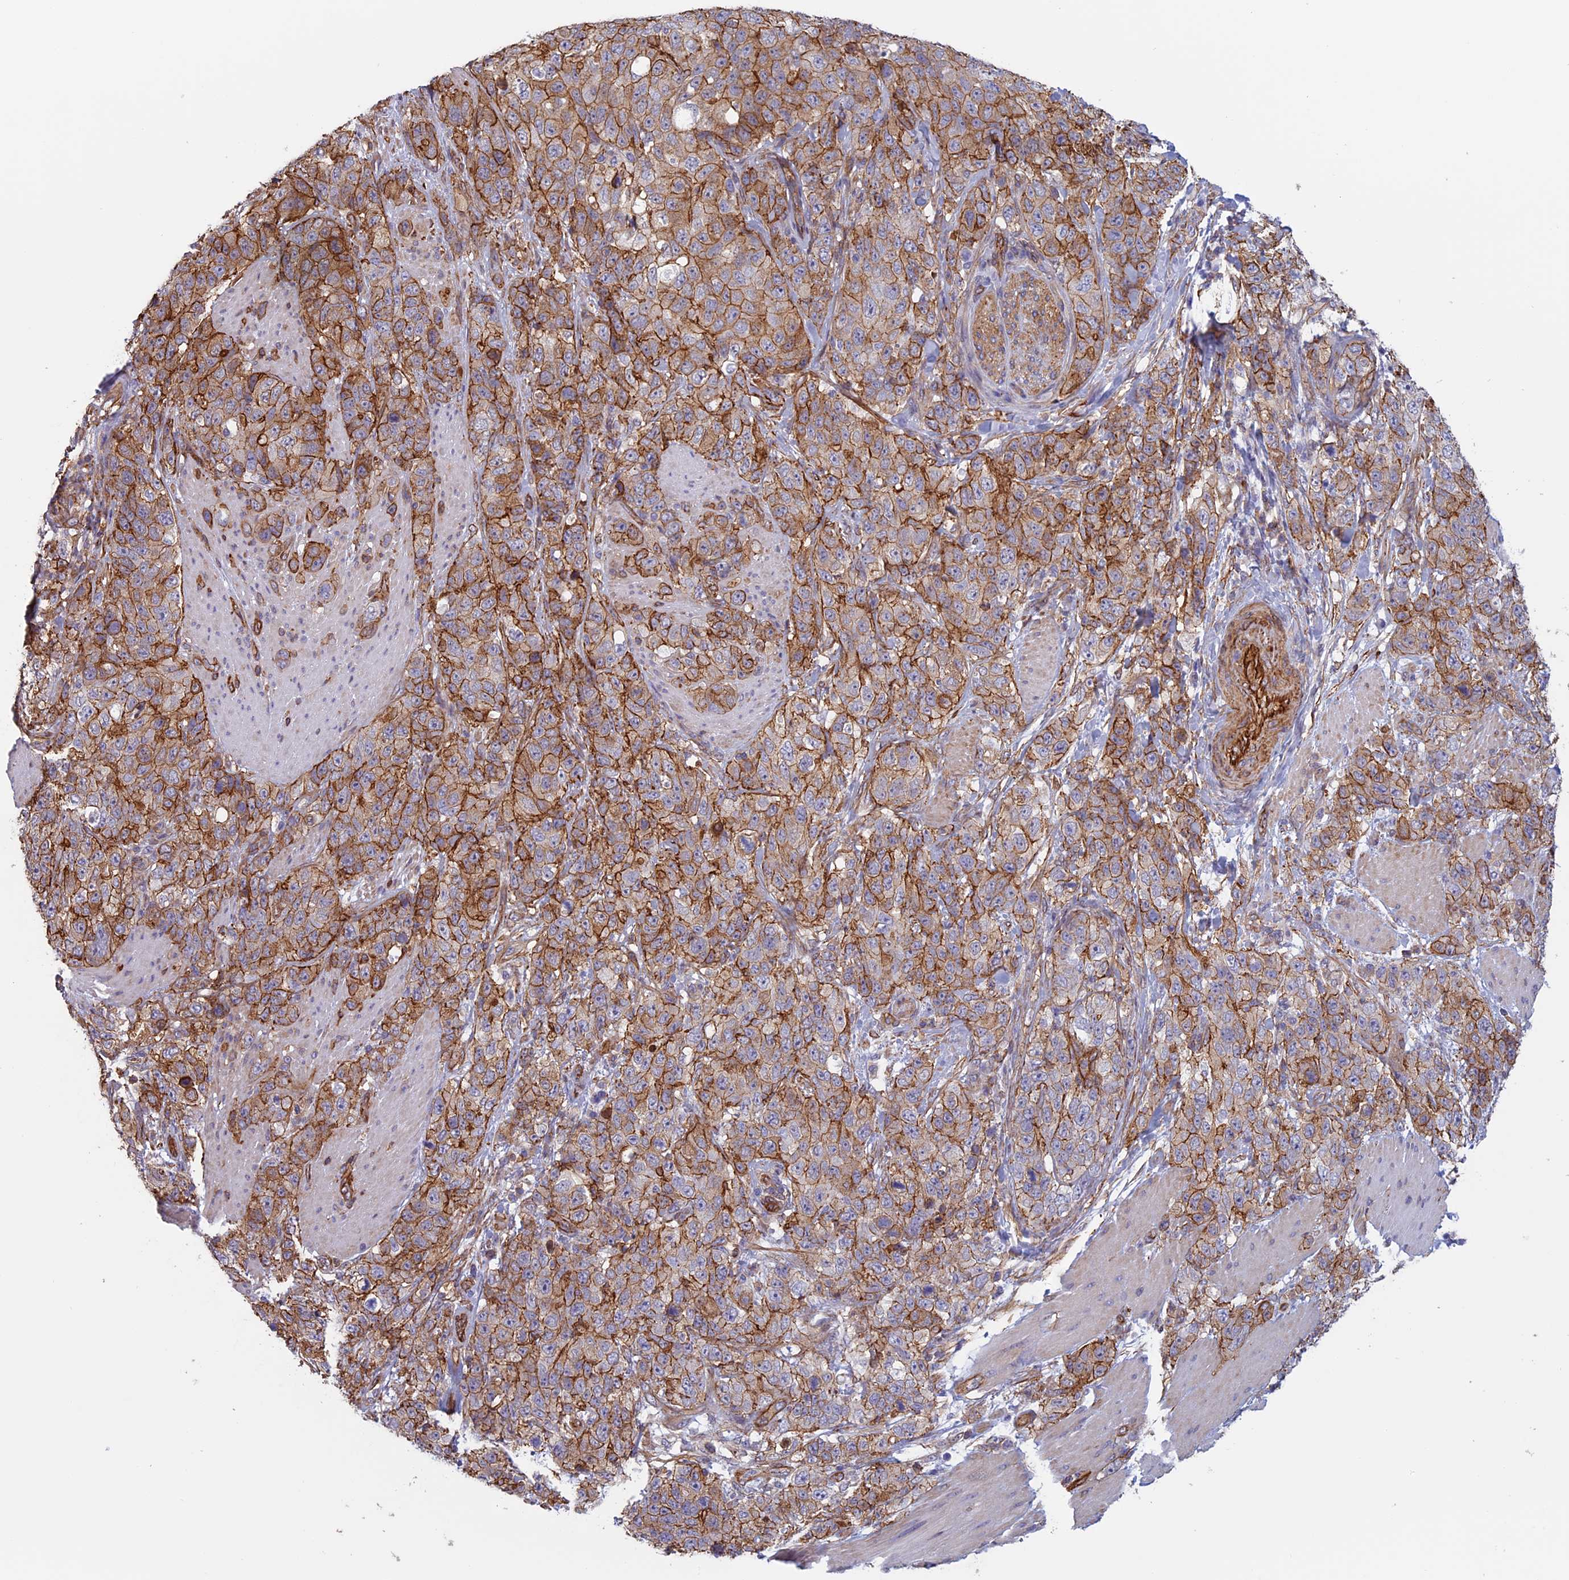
{"staining": {"intensity": "moderate", "quantity": ">75%", "location": "cytoplasmic/membranous"}, "tissue": "stomach cancer", "cell_type": "Tumor cells", "image_type": "cancer", "snomed": [{"axis": "morphology", "description": "Adenocarcinoma, NOS"}, {"axis": "topography", "description": "Stomach"}], "caption": "High-magnification brightfield microscopy of stomach cancer stained with DAB (3,3'-diaminobenzidine) (brown) and counterstained with hematoxylin (blue). tumor cells exhibit moderate cytoplasmic/membranous staining is seen in about>75% of cells.", "gene": "ANGPTL2", "patient": {"sex": "male", "age": 48}}